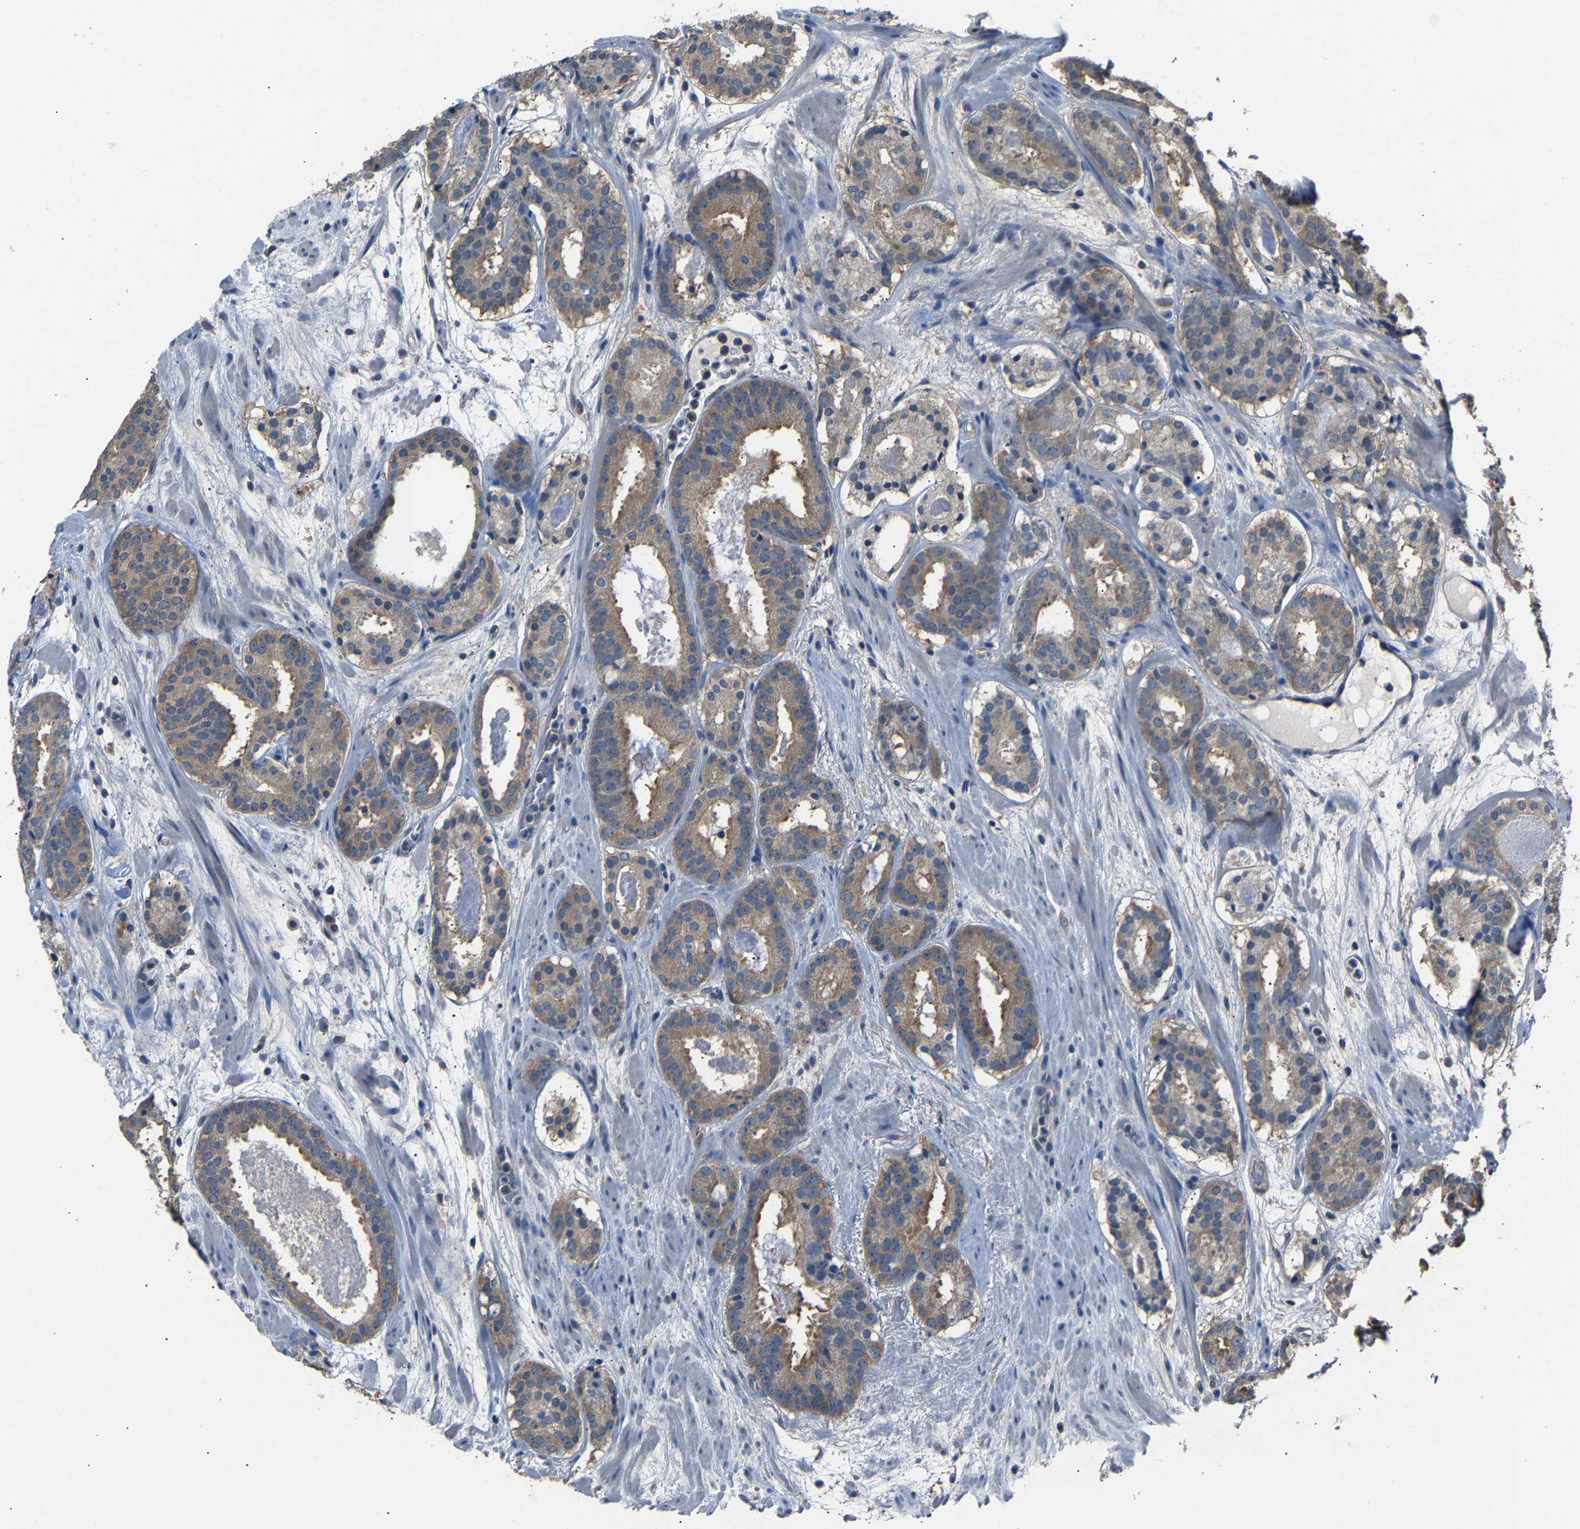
{"staining": {"intensity": "weak", "quantity": ">75%", "location": "cytoplasmic/membranous"}, "tissue": "prostate cancer", "cell_type": "Tumor cells", "image_type": "cancer", "snomed": [{"axis": "morphology", "description": "Adenocarcinoma, Low grade"}, {"axis": "topography", "description": "Prostate"}], "caption": "Protein expression analysis of human prostate cancer (adenocarcinoma (low-grade)) reveals weak cytoplasmic/membranous positivity in approximately >75% of tumor cells.", "gene": "ABCC9", "patient": {"sex": "male", "age": 69}}